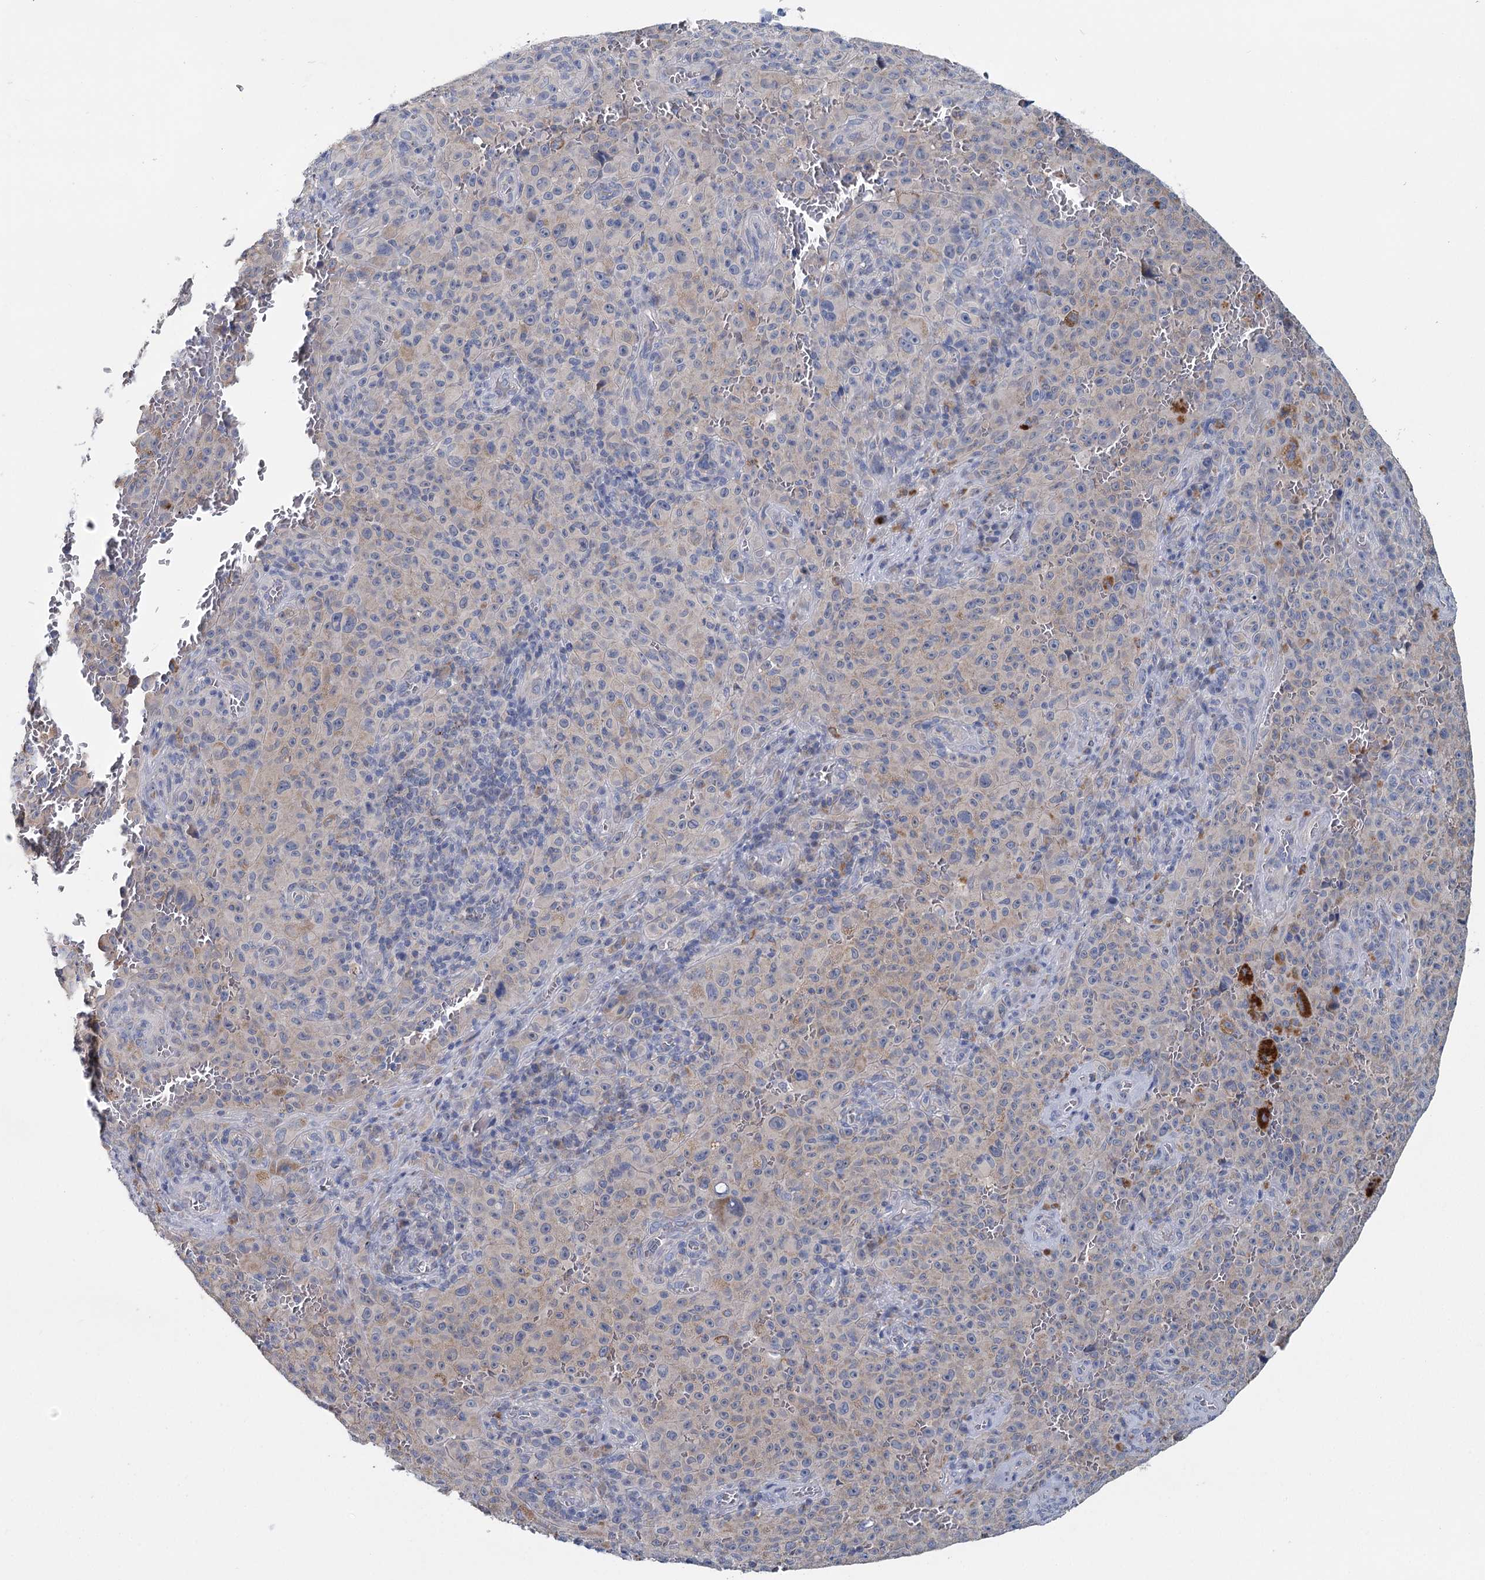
{"staining": {"intensity": "negative", "quantity": "none", "location": "none"}, "tissue": "melanoma", "cell_type": "Tumor cells", "image_type": "cancer", "snomed": [{"axis": "morphology", "description": "Malignant melanoma, NOS"}, {"axis": "topography", "description": "Skin"}], "caption": "A micrograph of human melanoma is negative for staining in tumor cells.", "gene": "ANKRD16", "patient": {"sex": "female", "age": 82}}